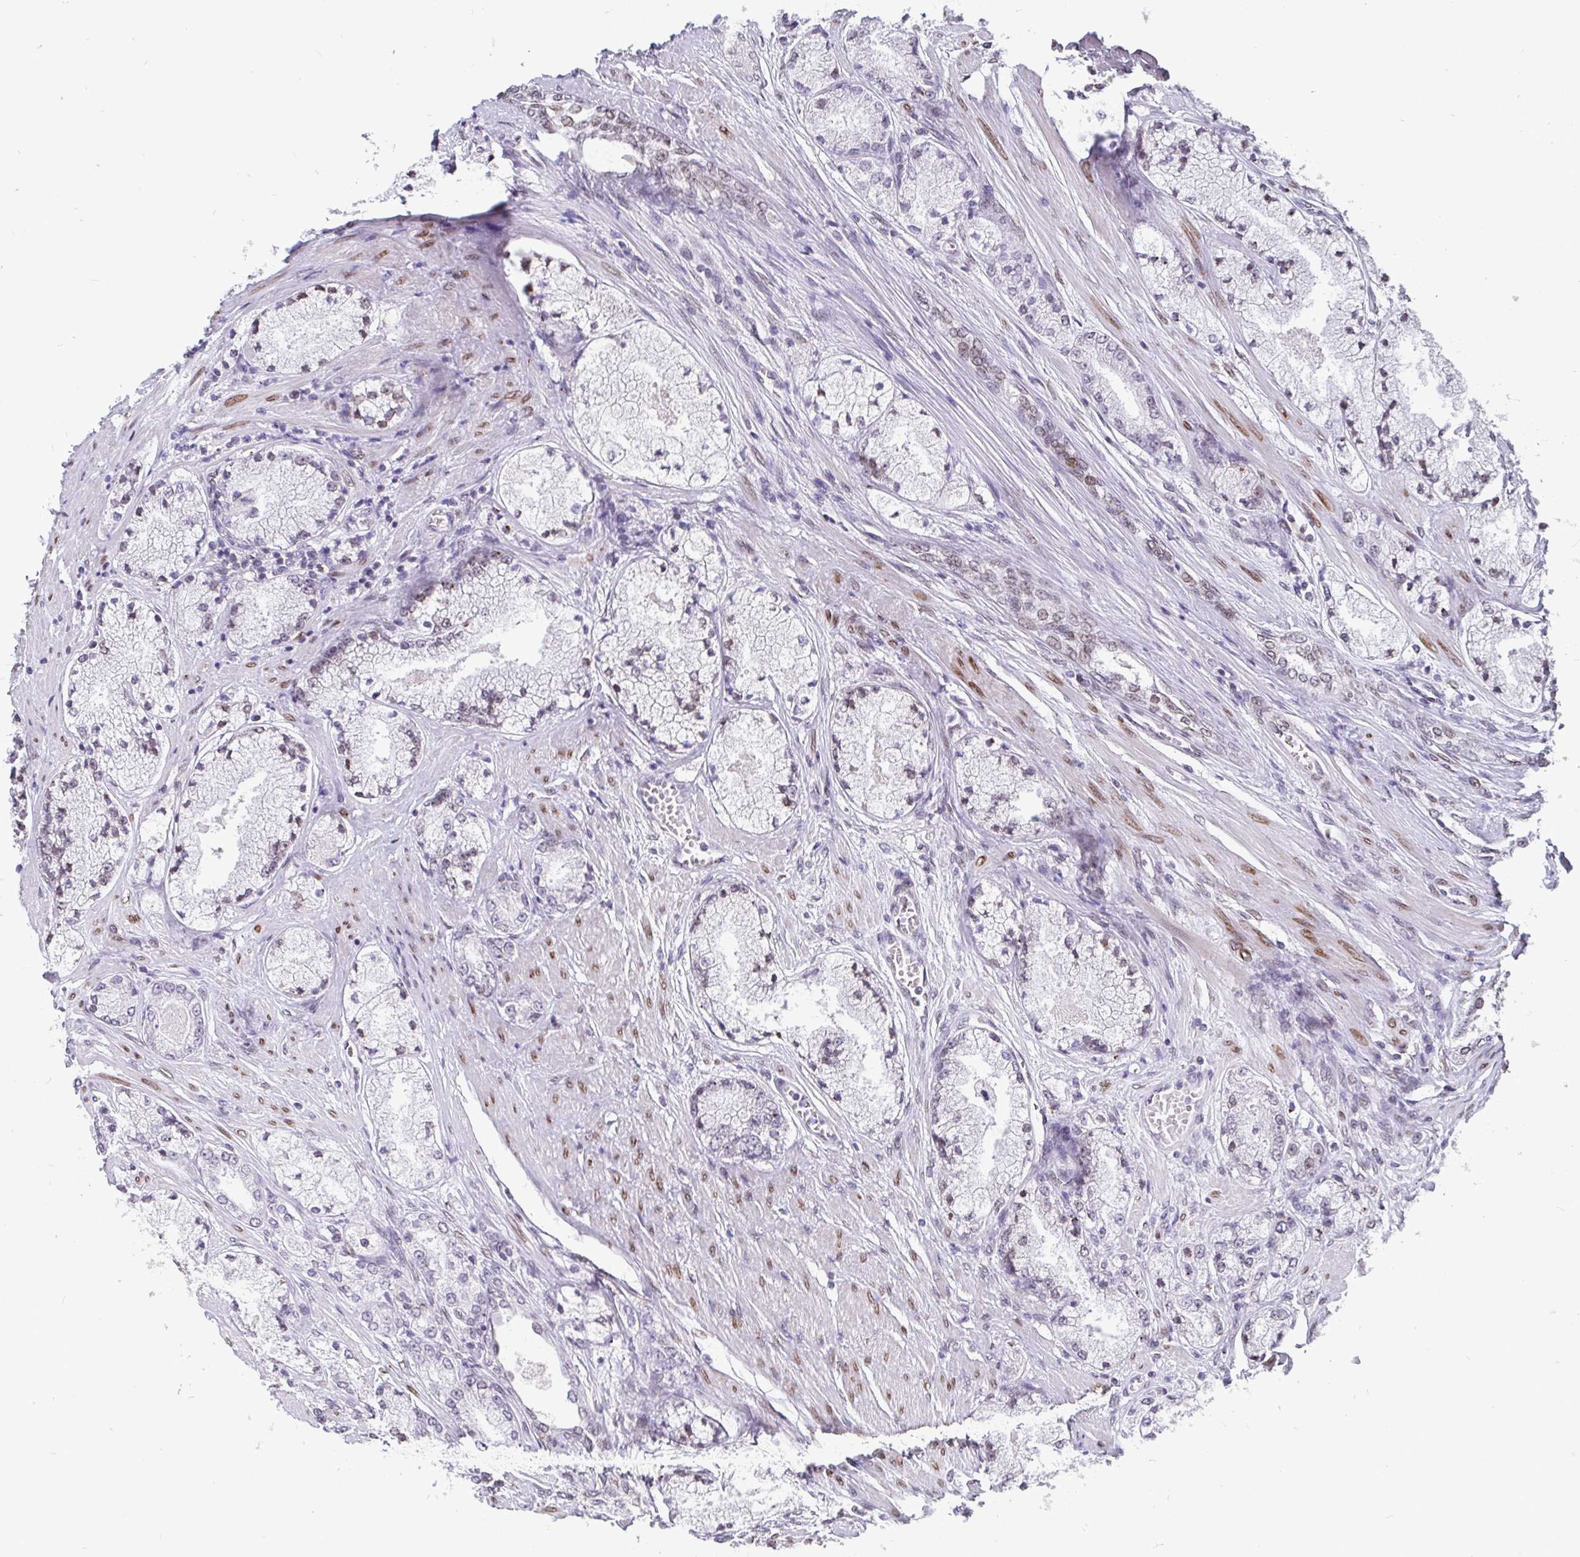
{"staining": {"intensity": "negative", "quantity": "none", "location": "none"}, "tissue": "prostate cancer", "cell_type": "Tumor cells", "image_type": "cancer", "snomed": [{"axis": "morphology", "description": "Adenocarcinoma, High grade"}, {"axis": "topography", "description": "Prostate"}], "caption": "Immunohistochemistry (IHC) histopathology image of neoplastic tissue: human prostate cancer stained with DAB (3,3'-diaminobenzidine) shows no significant protein expression in tumor cells.", "gene": "EMD", "patient": {"sex": "male", "age": 63}}